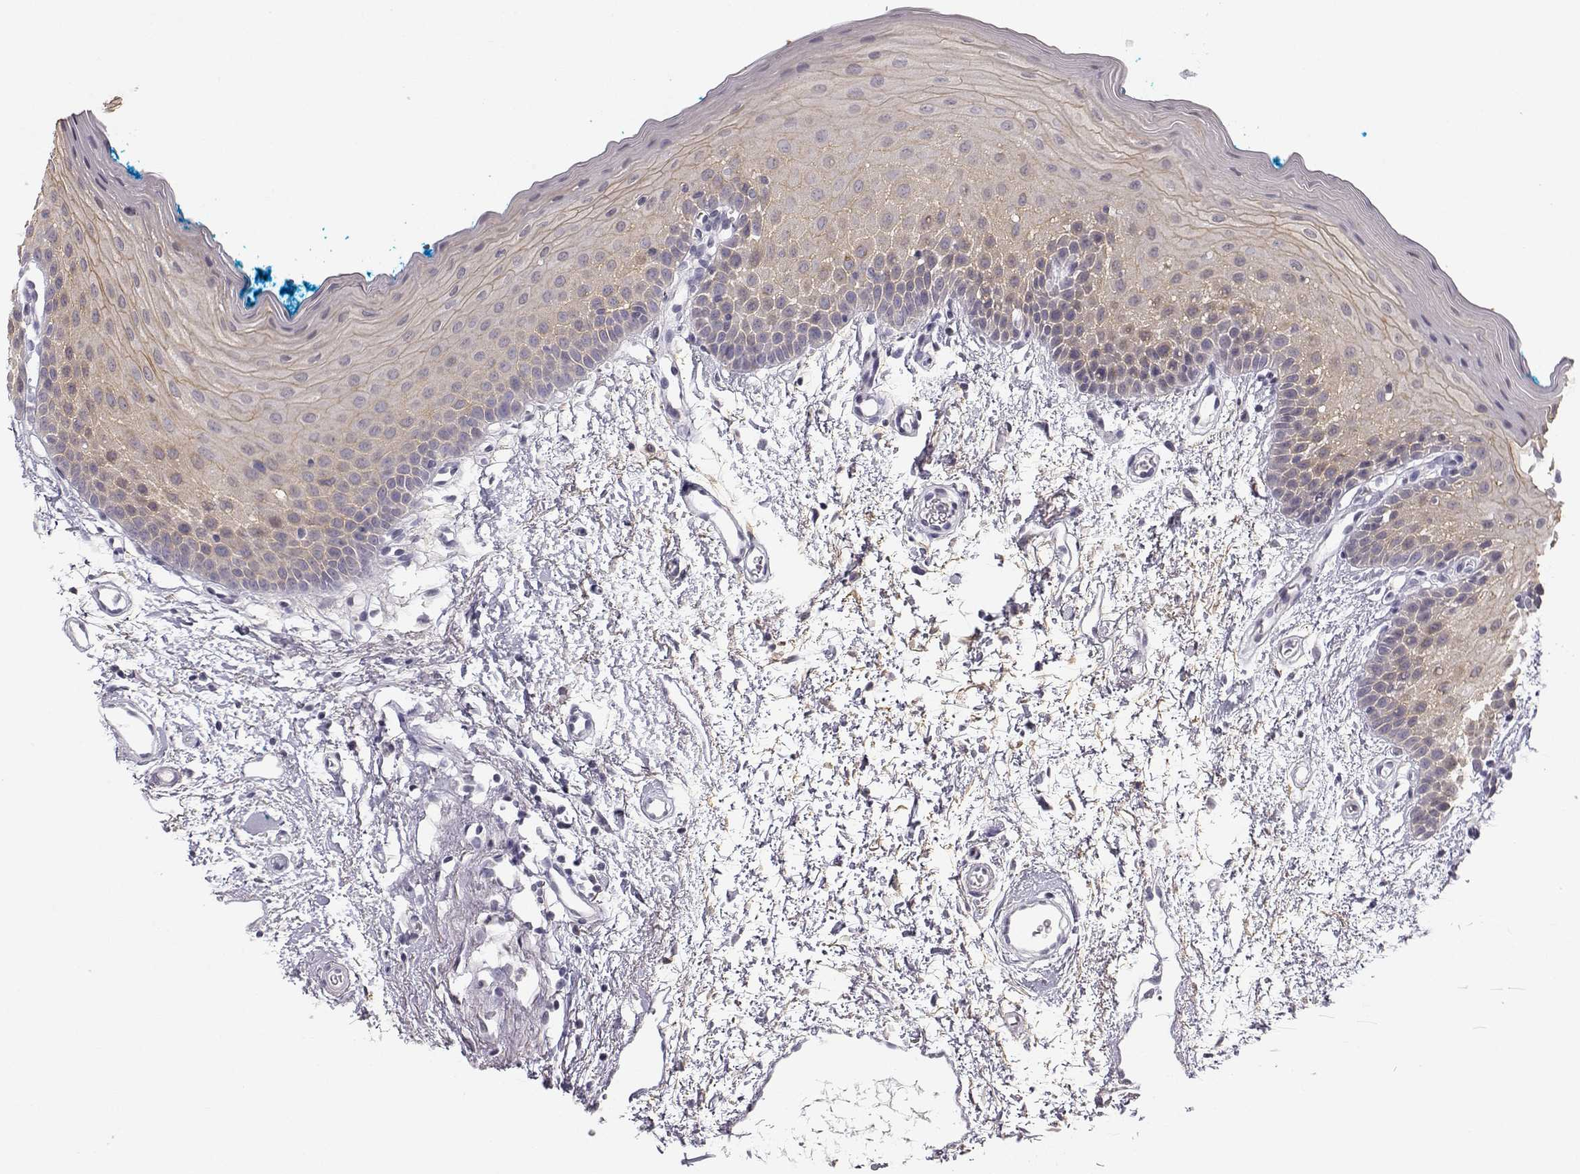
{"staining": {"intensity": "moderate", "quantity": "<25%", "location": "cytoplasmic/membranous"}, "tissue": "oral mucosa", "cell_type": "Squamous epithelial cells", "image_type": "normal", "snomed": [{"axis": "morphology", "description": "Normal tissue, NOS"}, {"axis": "morphology", "description": "Squamous cell carcinoma, NOS"}, {"axis": "topography", "description": "Oral tissue"}, {"axis": "topography", "description": "Head-Neck"}], "caption": "IHC micrograph of normal oral mucosa stained for a protein (brown), which displays low levels of moderate cytoplasmic/membranous positivity in approximately <25% of squamous epithelial cells.", "gene": "ZNF185", "patient": {"sex": "female", "age": 75}}